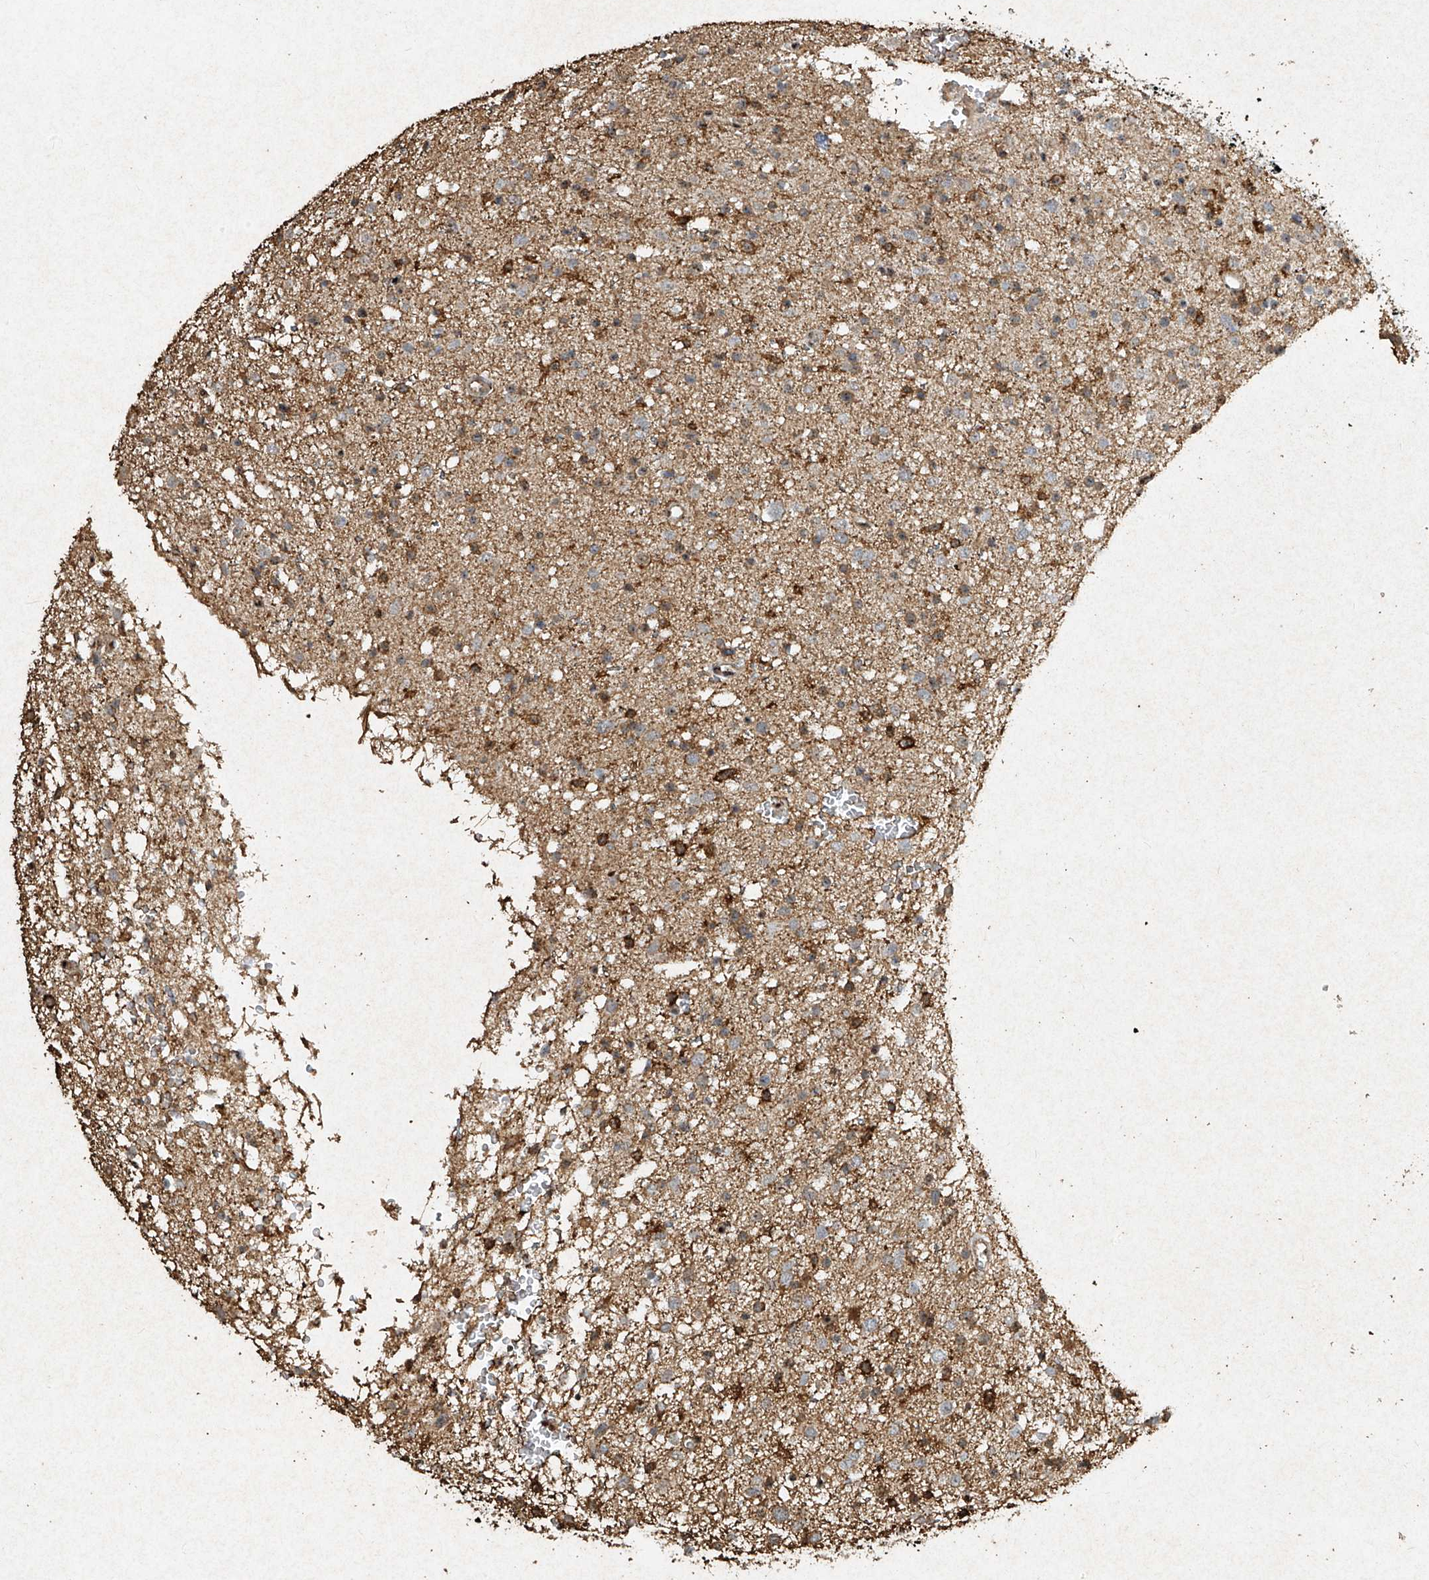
{"staining": {"intensity": "strong", "quantity": "<25%", "location": "cytoplasmic/membranous"}, "tissue": "glioma", "cell_type": "Tumor cells", "image_type": "cancer", "snomed": [{"axis": "morphology", "description": "Glioma, malignant, Low grade"}, {"axis": "topography", "description": "Brain"}], "caption": "Glioma was stained to show a protein in brown. There is medium levels of strong cytoplasmic/membranous expression in approximately <25% of tumor cells. (DAB = brown stain, brightfield microscopy at high magnification).", "gene": "ERBB3", "patient": {"sex": "female", "age": 37}}